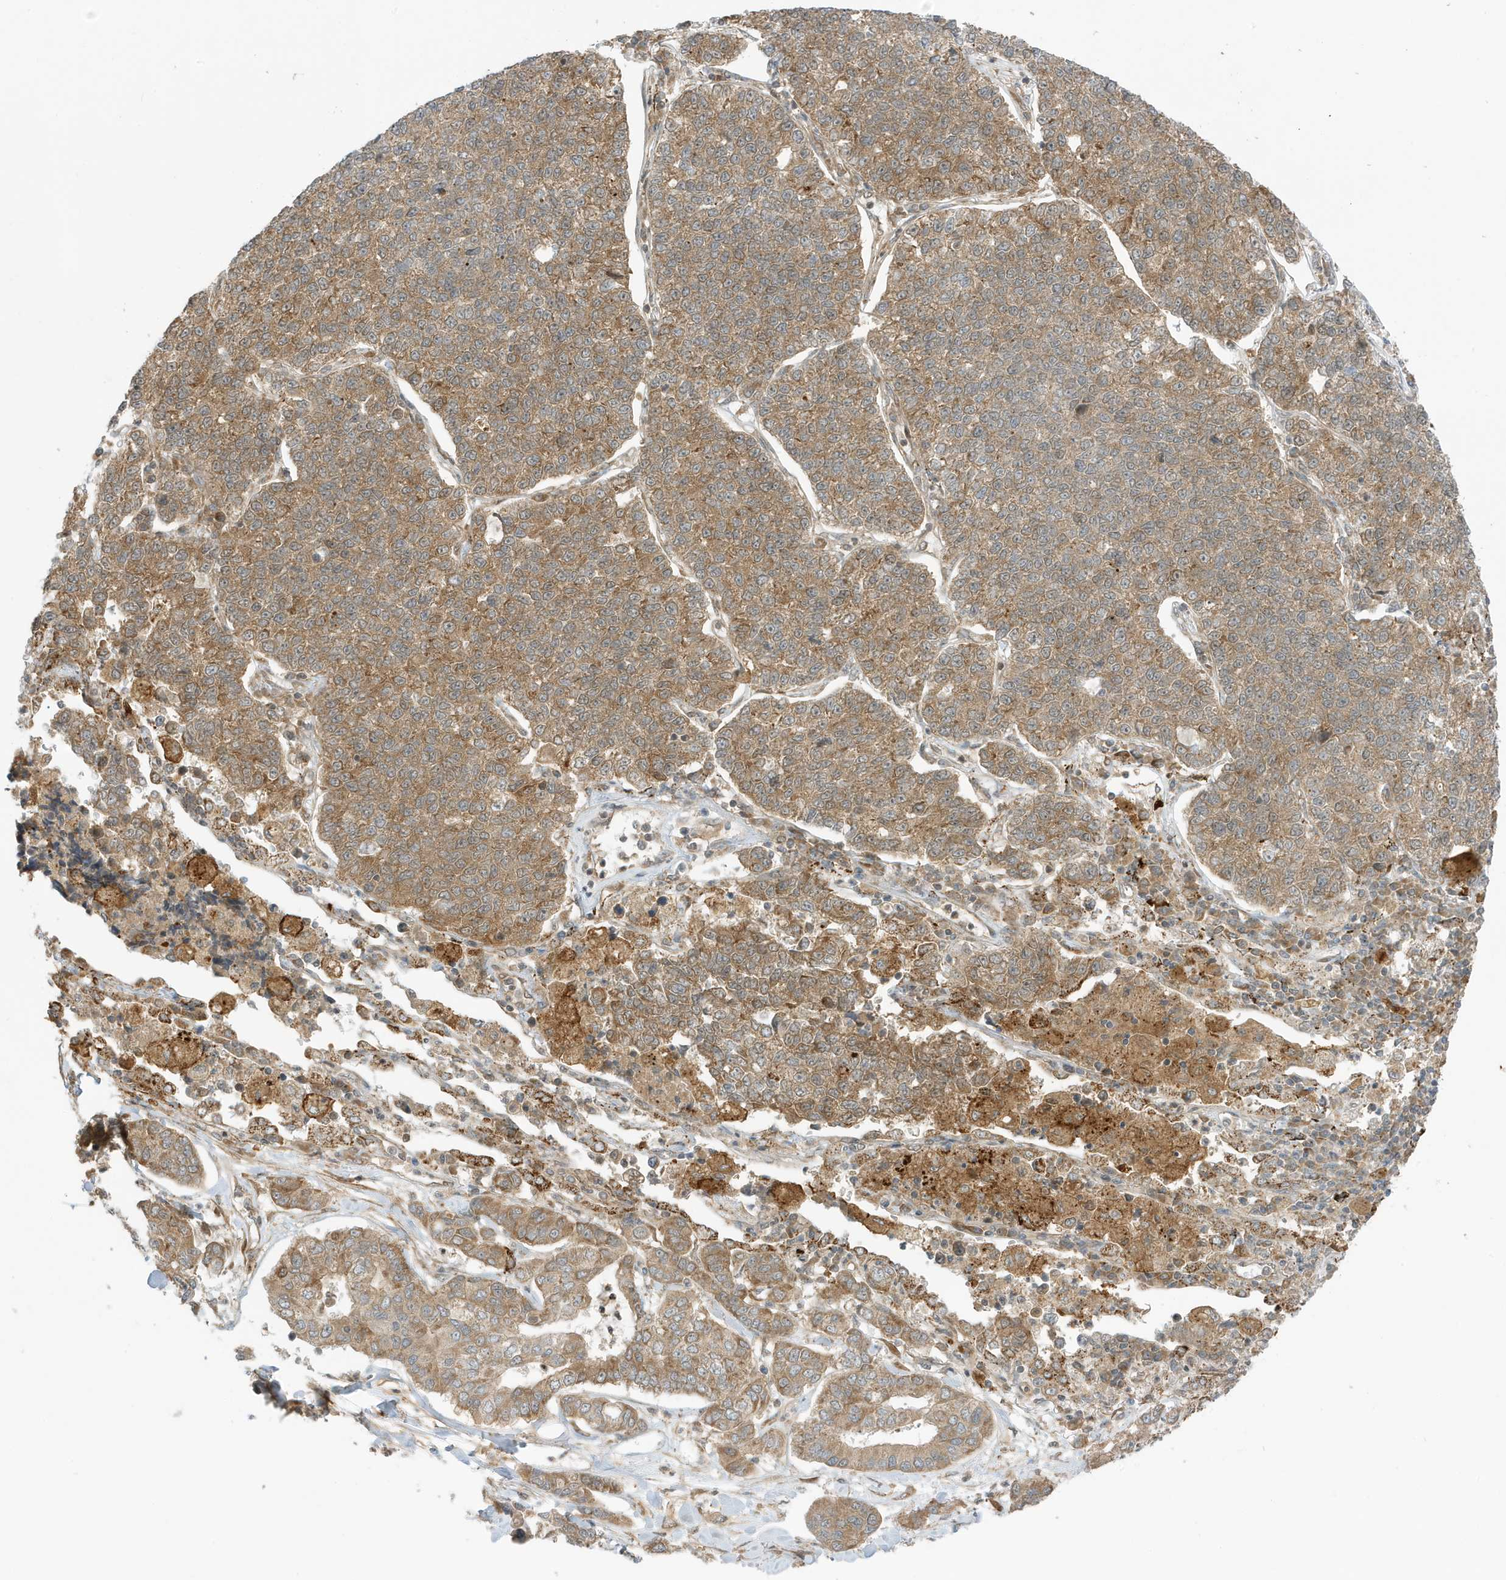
{"staining": {"intensity": "moderate", "quantity": ">75%", "location": "cytoplasmic/membranous"}, "tissue": "lung cancer", "cell_type": "Tumor cells", "image_type": "cancer", "snomed": [{"axis": "morphology", "description": "Adenocarcinoma, NOS"}, {"axis": "topography", "description": "Lung"}], "caption": "Adenocarcinoma (lung) stained for a protein demonstrates moderate cytoplasmic/membranous positivity in tumor cells. (DAB IHC with brightfield microscopy, high magnification).", "gene": "DHX36", "patient": {"sex": "male", "age": 49}}